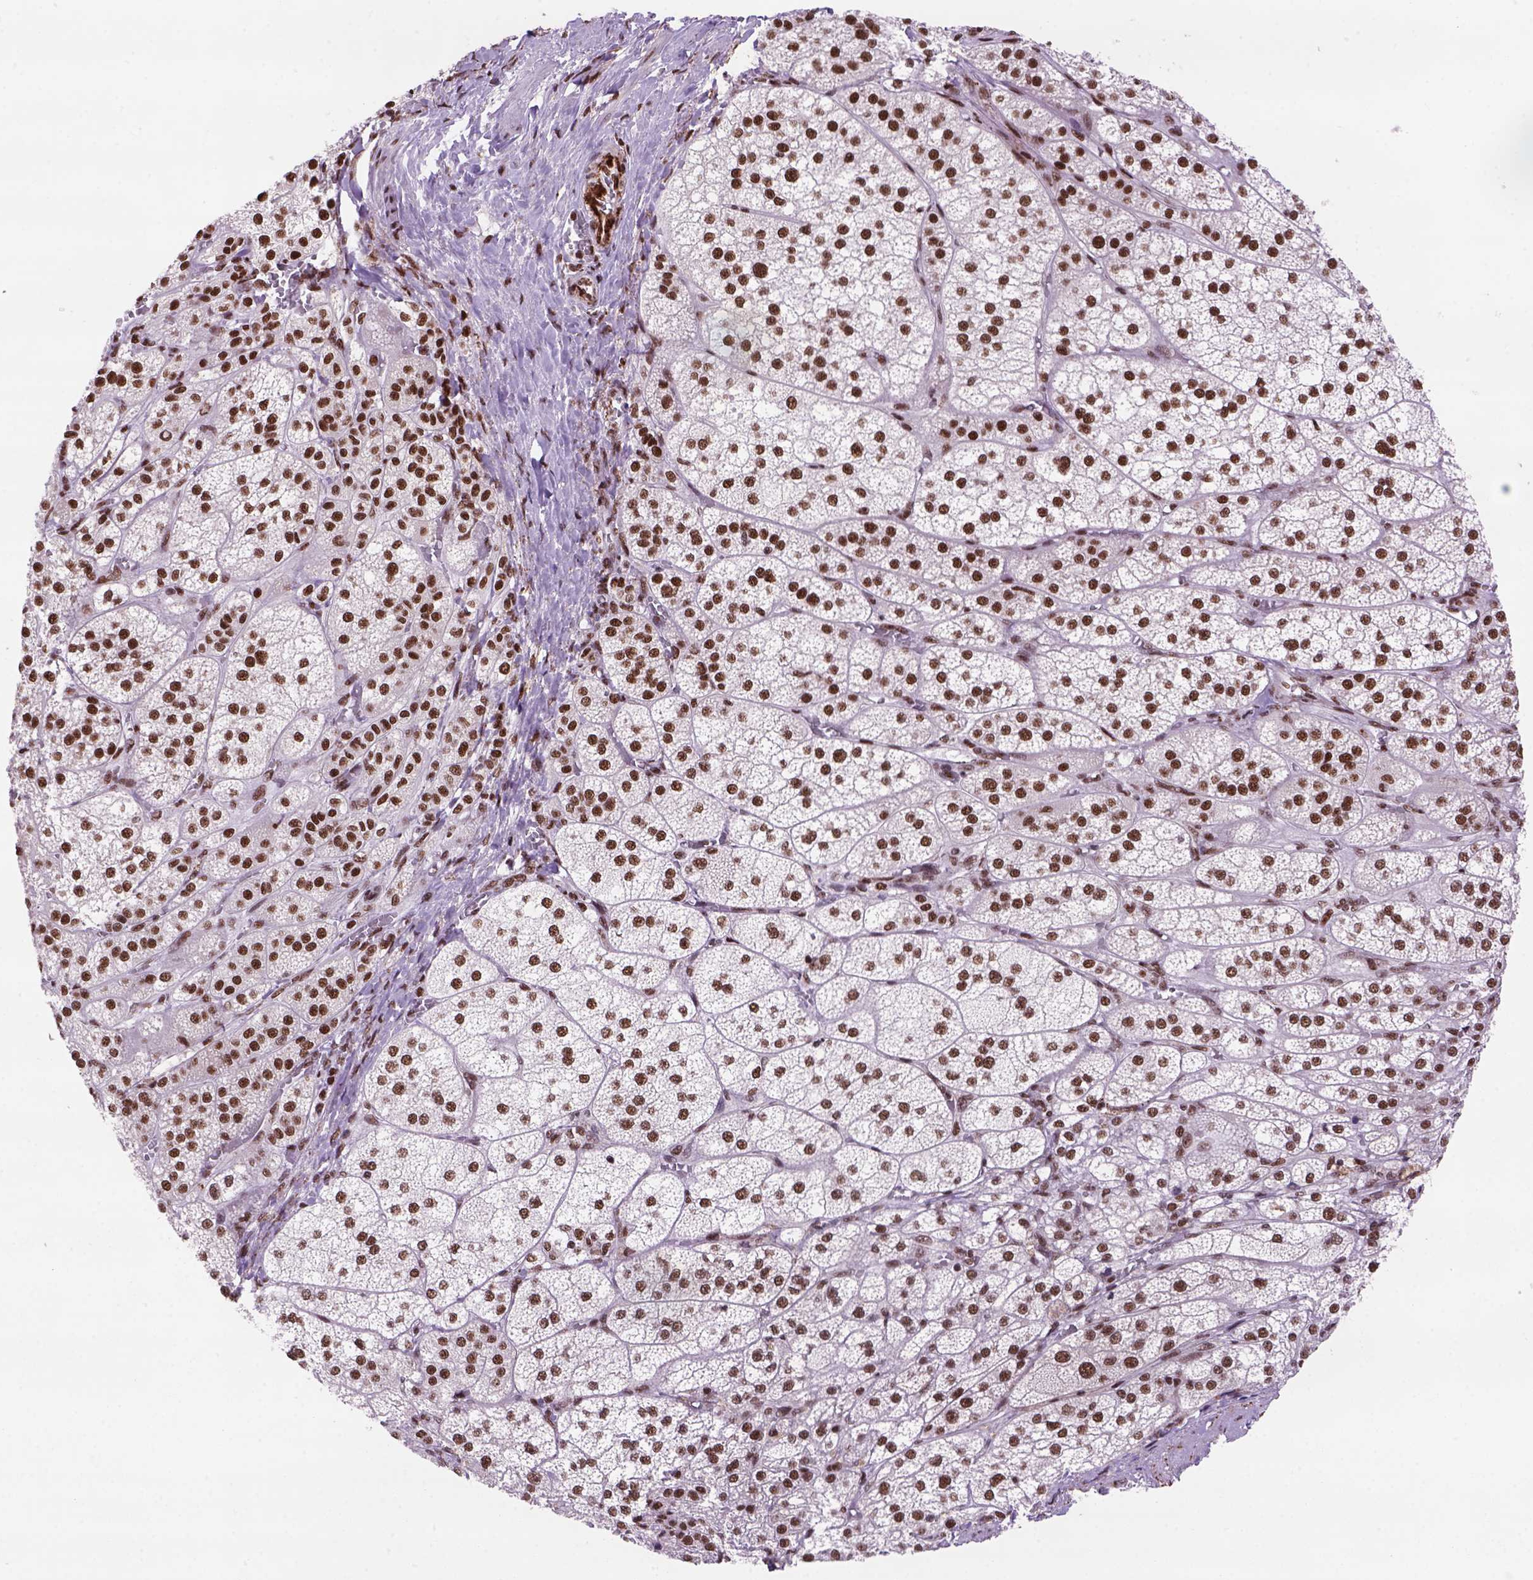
{"staining": {"intensity": "strong", "quantity": ">75%", "location": "nuclear"}, "tissue": "adrenal gland", "cell_type": "Glandular cells", "image_type": "normal", "snomed": [{"axis": "morphology", "description": "Normal tissue, NOS"}, {"axis": "topography", "description": "Adrenal gland"}], "caption": "Strong nuclear expression for a protein is seen in about >75% of glandular cells of normal adrenal gland using IHC.", "gene": "NSMCE2", "patient": {"sex": "female", "age": 60}}